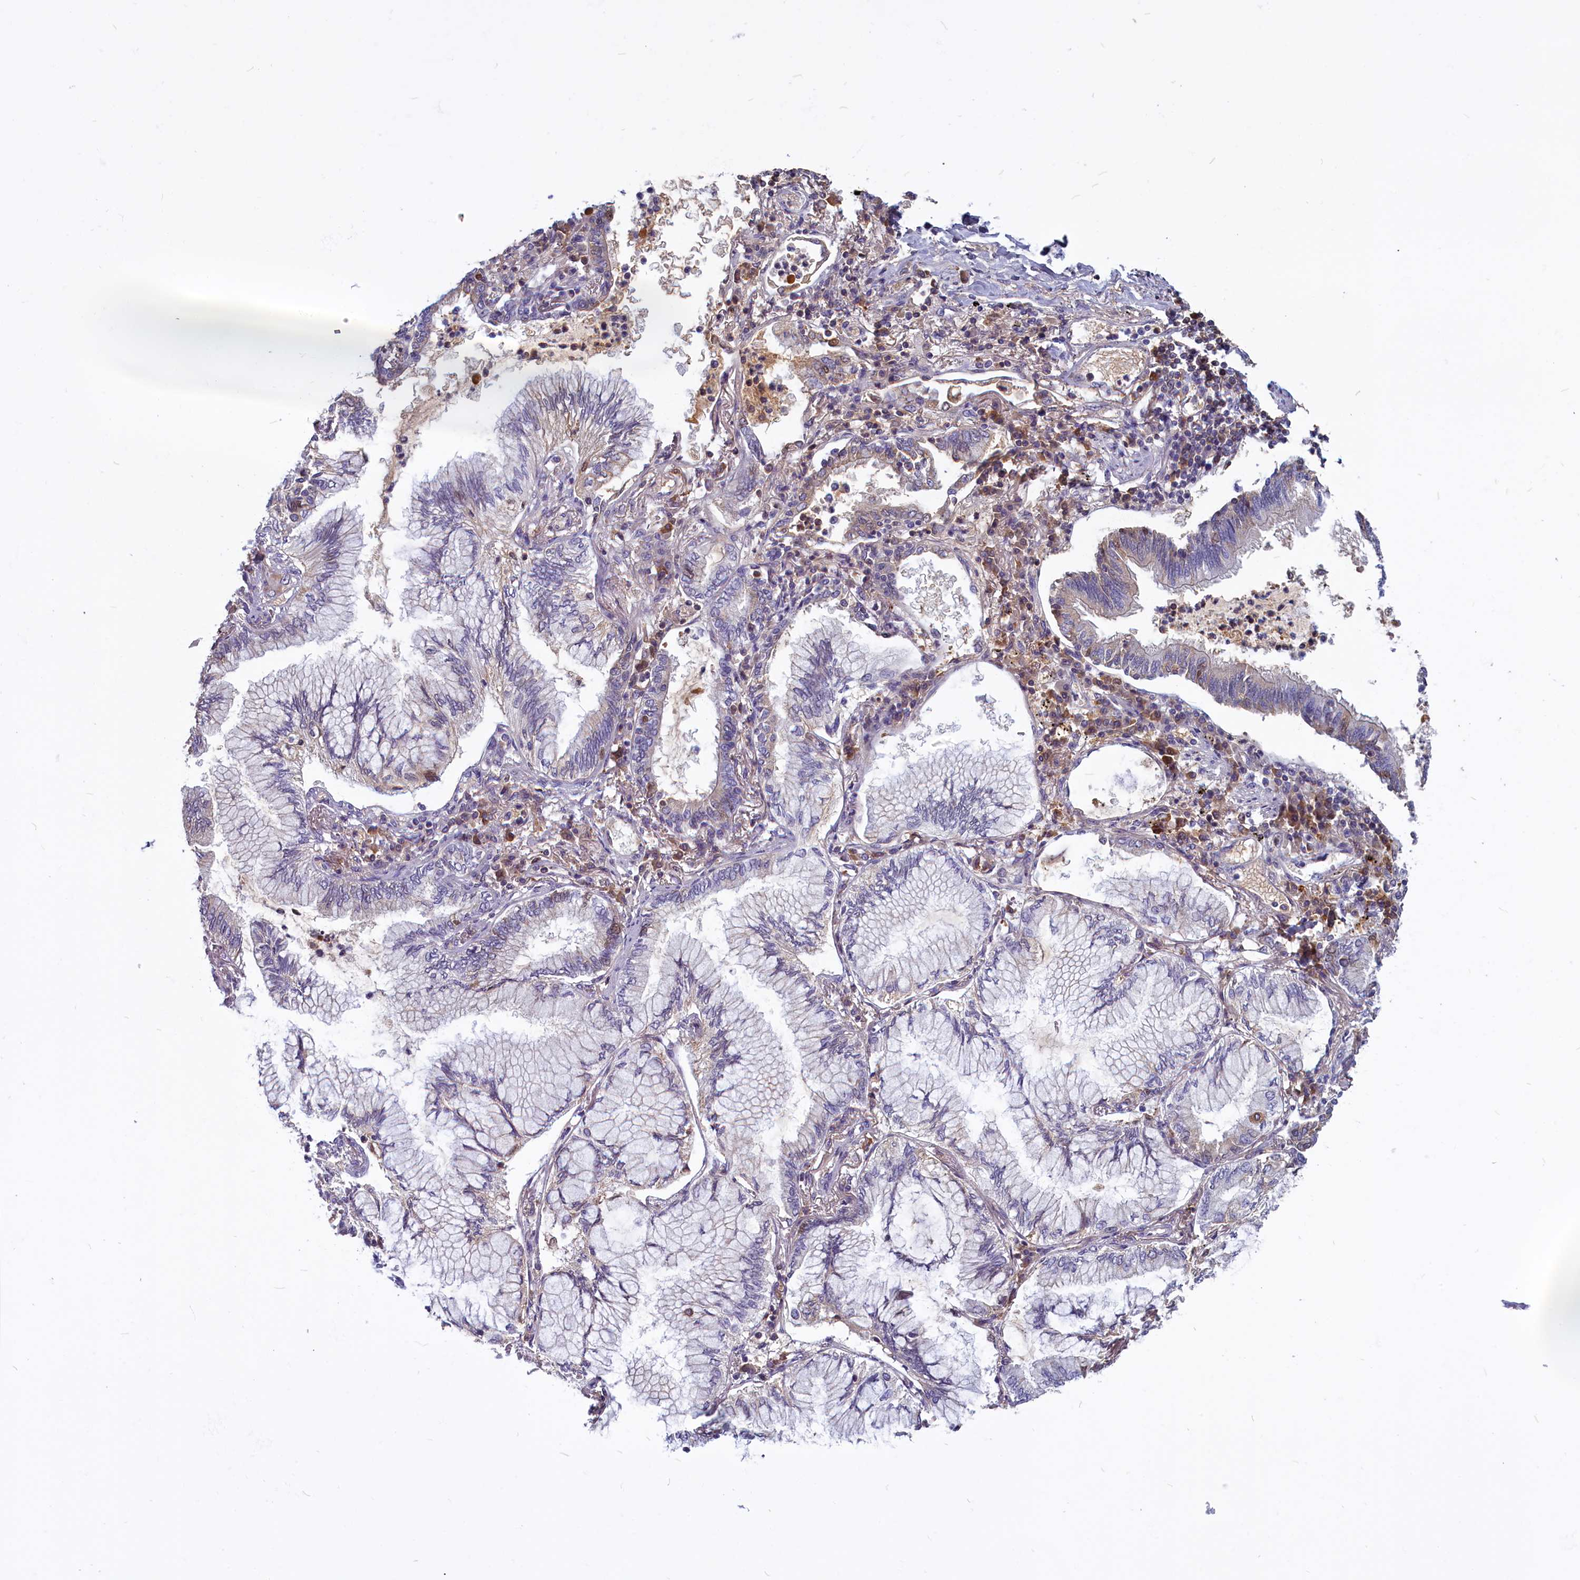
{"staining": {"intensity": "negative", "quantity": "none", "location": "none"}, "tissue": "lung cancer", "cell_type": "Tumor cells", "image_type": "cancer", "snomed": [{"axis": "morphology", "description": "Adenocarcinoma, NOS"}, {"axis": "topography", "description": "Lung"}], "caption": "Immunohistochemistry image of lung cancer stained for a protein (brown), which reveals no expression in tumor cells.", "gene": "SV2C", "patient": {"sex": "female", "age": 70}}